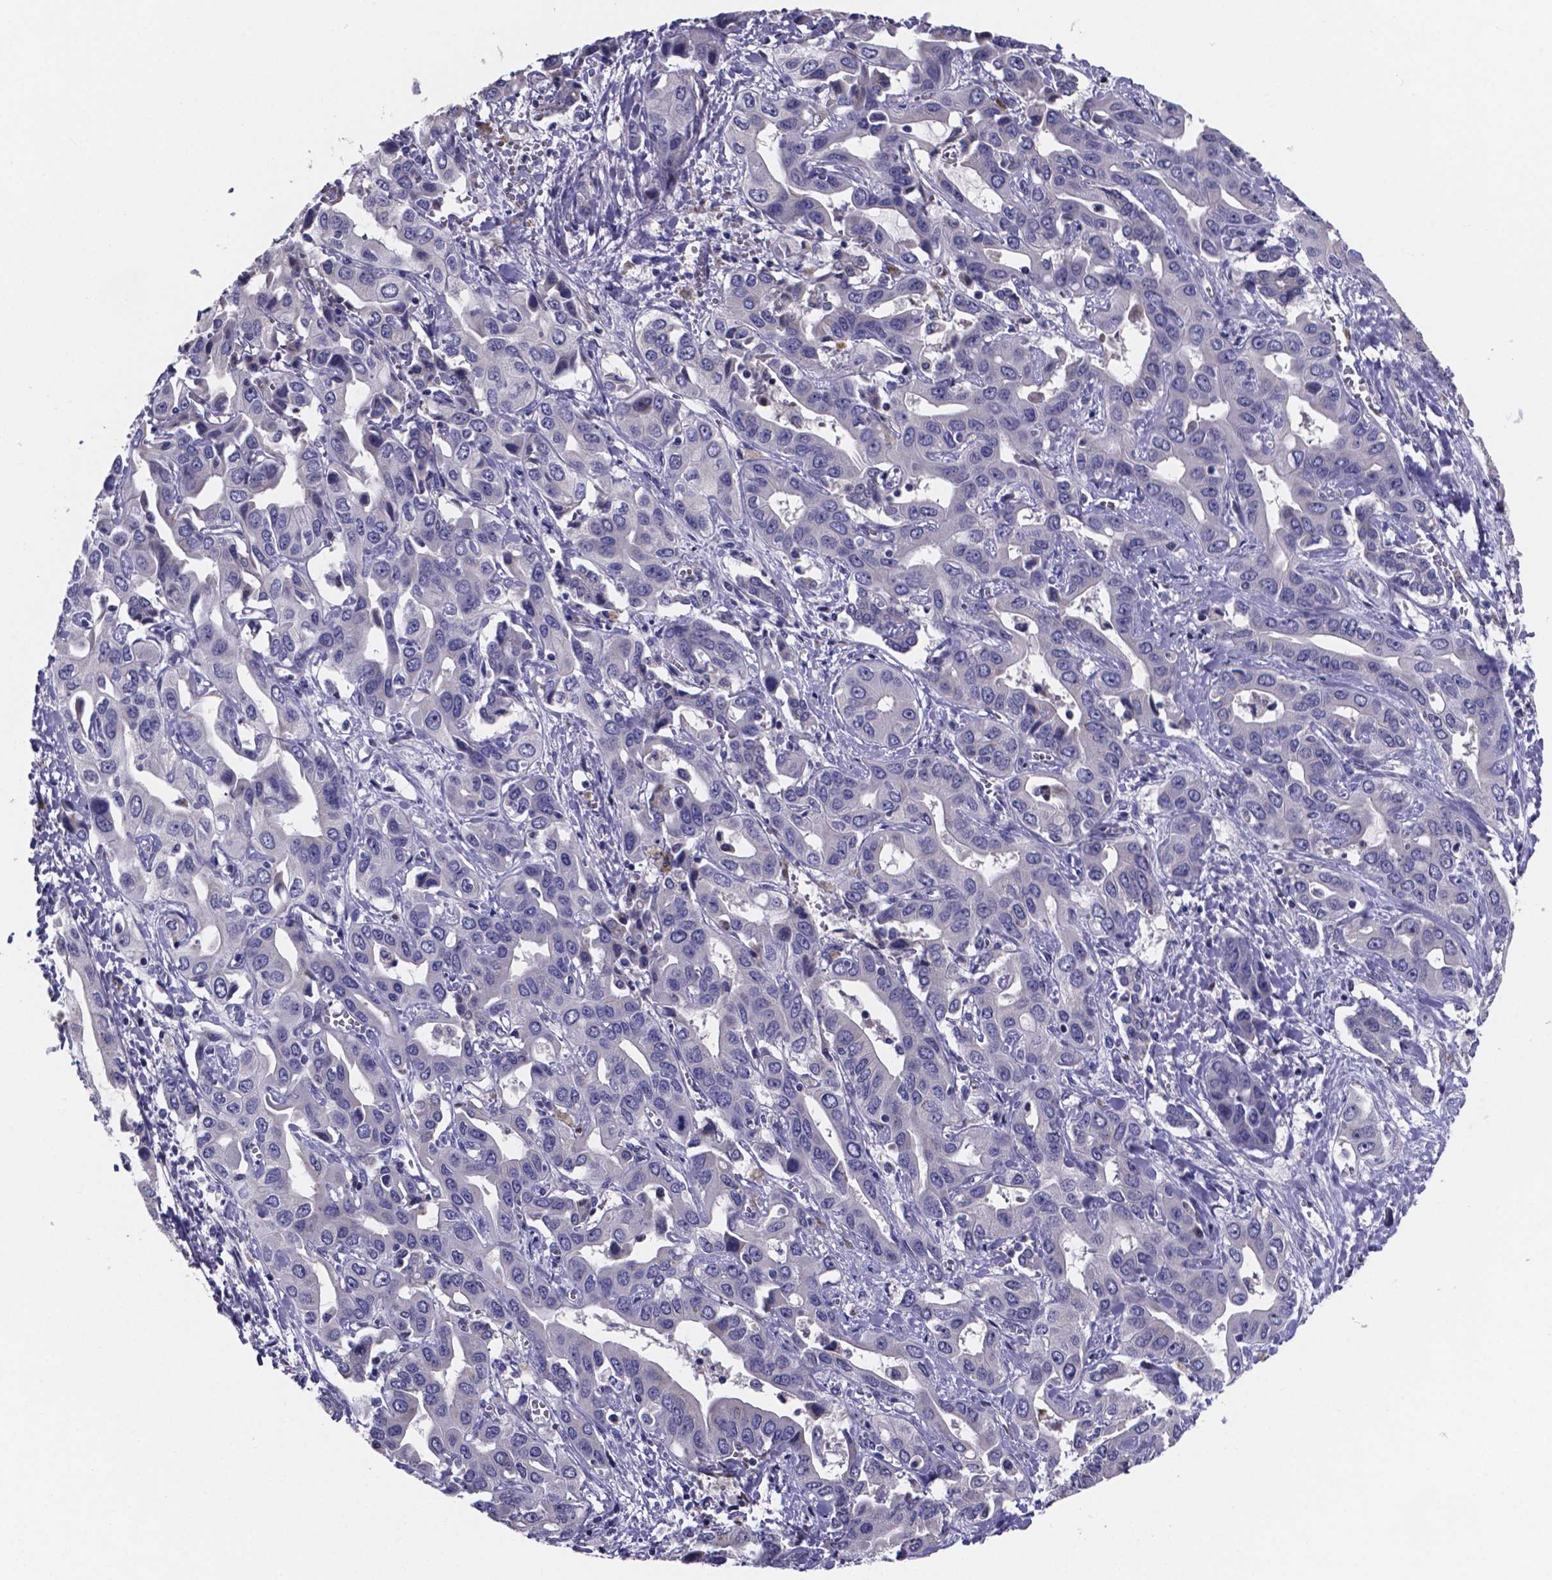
{"staining": {"intensity": "negative", "quantity": "none", "location": "none"}, "tissue": "liver cancer", "cell_type": "Tumor cells", "image_type": "cancer", "snomed": [{"axis": "morphology", "description": "Cholangiocarcinoma"}, {"axis": "topography", "description": "Liver"}], "caption": "There is no significant expression in tumor cells of liver cancer (cholangiocarcinoma).", "gene": "SFRP4", "patient": {"sex": "female", "age": 52}}